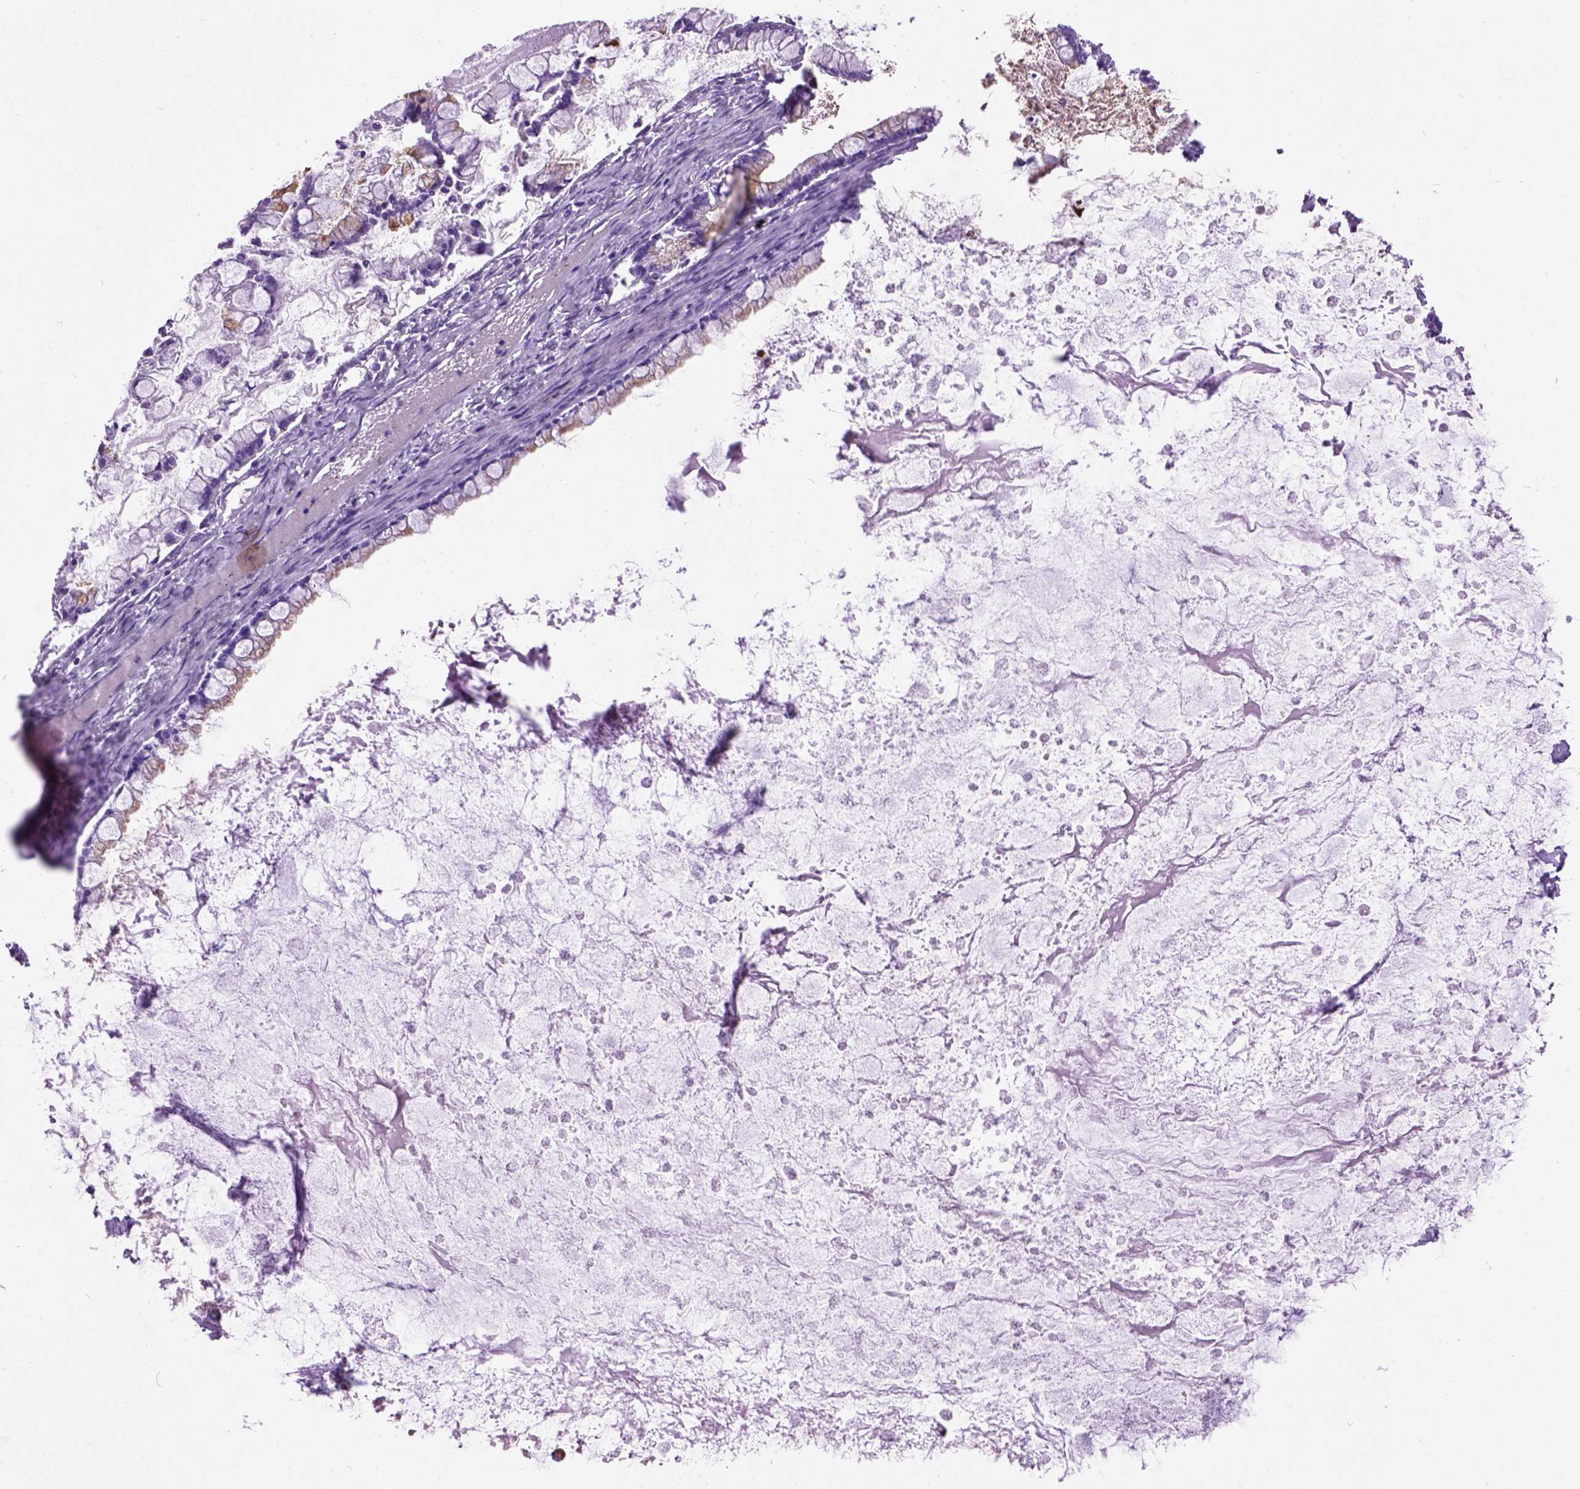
{"staining": {"intensity": "moderate", "quantity": "25%-75%", "location": "cytoplasmic/membranous"}, "tissue": "ovarian cancer", "cell_type": "Tumor cells", "image_type": "cancer", "snomed": [{"axis": "morphology", "description": "Cystadenocarcinoma, mucinous, NOS"}, {"axis": "topography", "description": "Ovary"}], "caption": "Mucinous cystadenocarcinoma (ovarian) stained for a protein (brown) demonstrates moderate cytoplasmic/membranous positive staining in about 25%-75% of tumor cells.", "gene": "MAPT", "patient": {"sex": "female", "age": 67}}